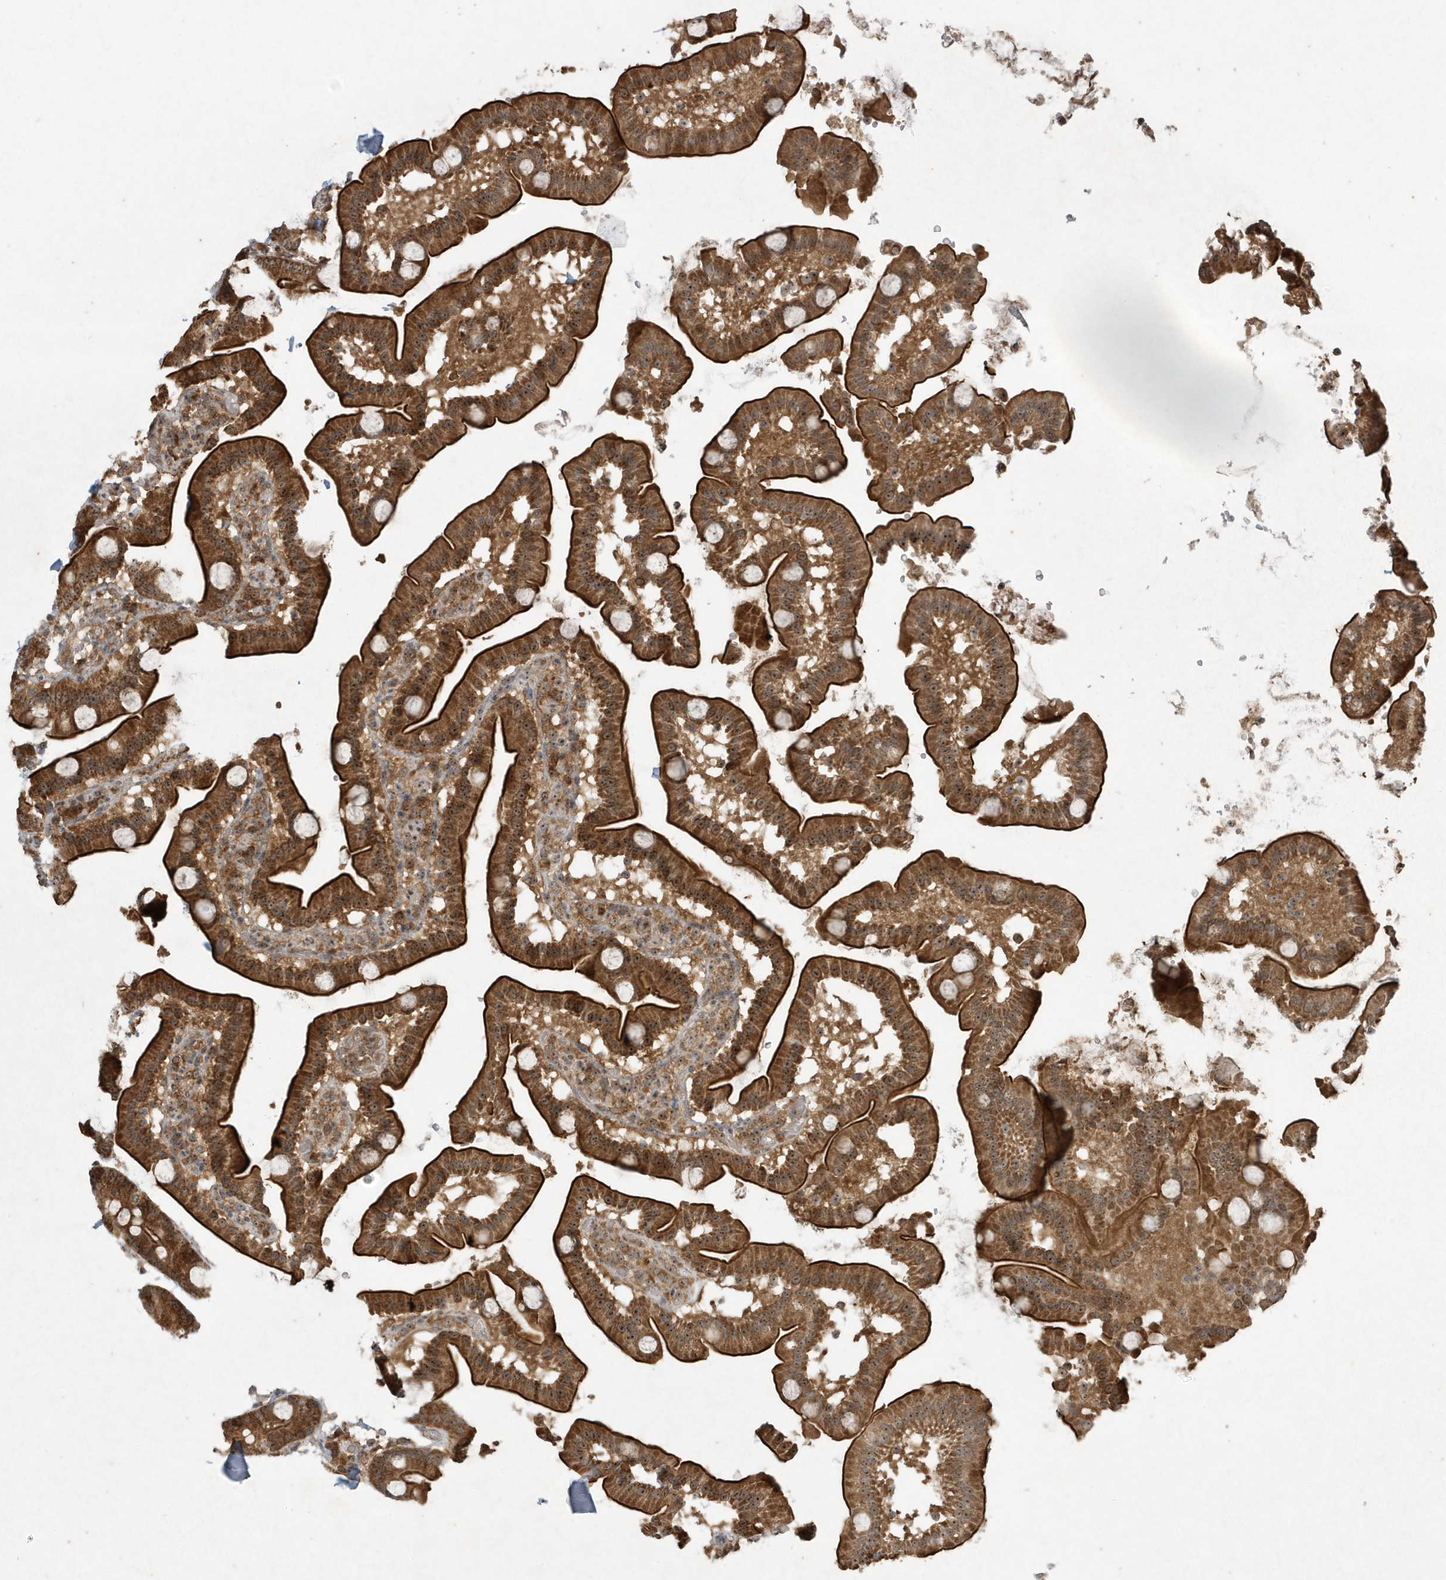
{"staining": {"intensity": "strong", "quantity": ">75%", "location": "cytoplasmic/membranous,nuclear"}, "tissue": "duodenum", "cell_type": "Glandular cells", "image_type": "normal", "snomed": [{"axis": "morphology", "description": "Normal tissue, NOS"}, {"axis": "topography", "description": "Duodenum"}], "caption": "The immunohistochemical stain labels strong cytoplasmic/membranous,nuclear staining in glandular cells of normal duodenum. (DAB IHC, brown staining for protein, blue staining for nuclei).", "gene": "ABCB9", "patient": {"sex": "male", "age": 55}}